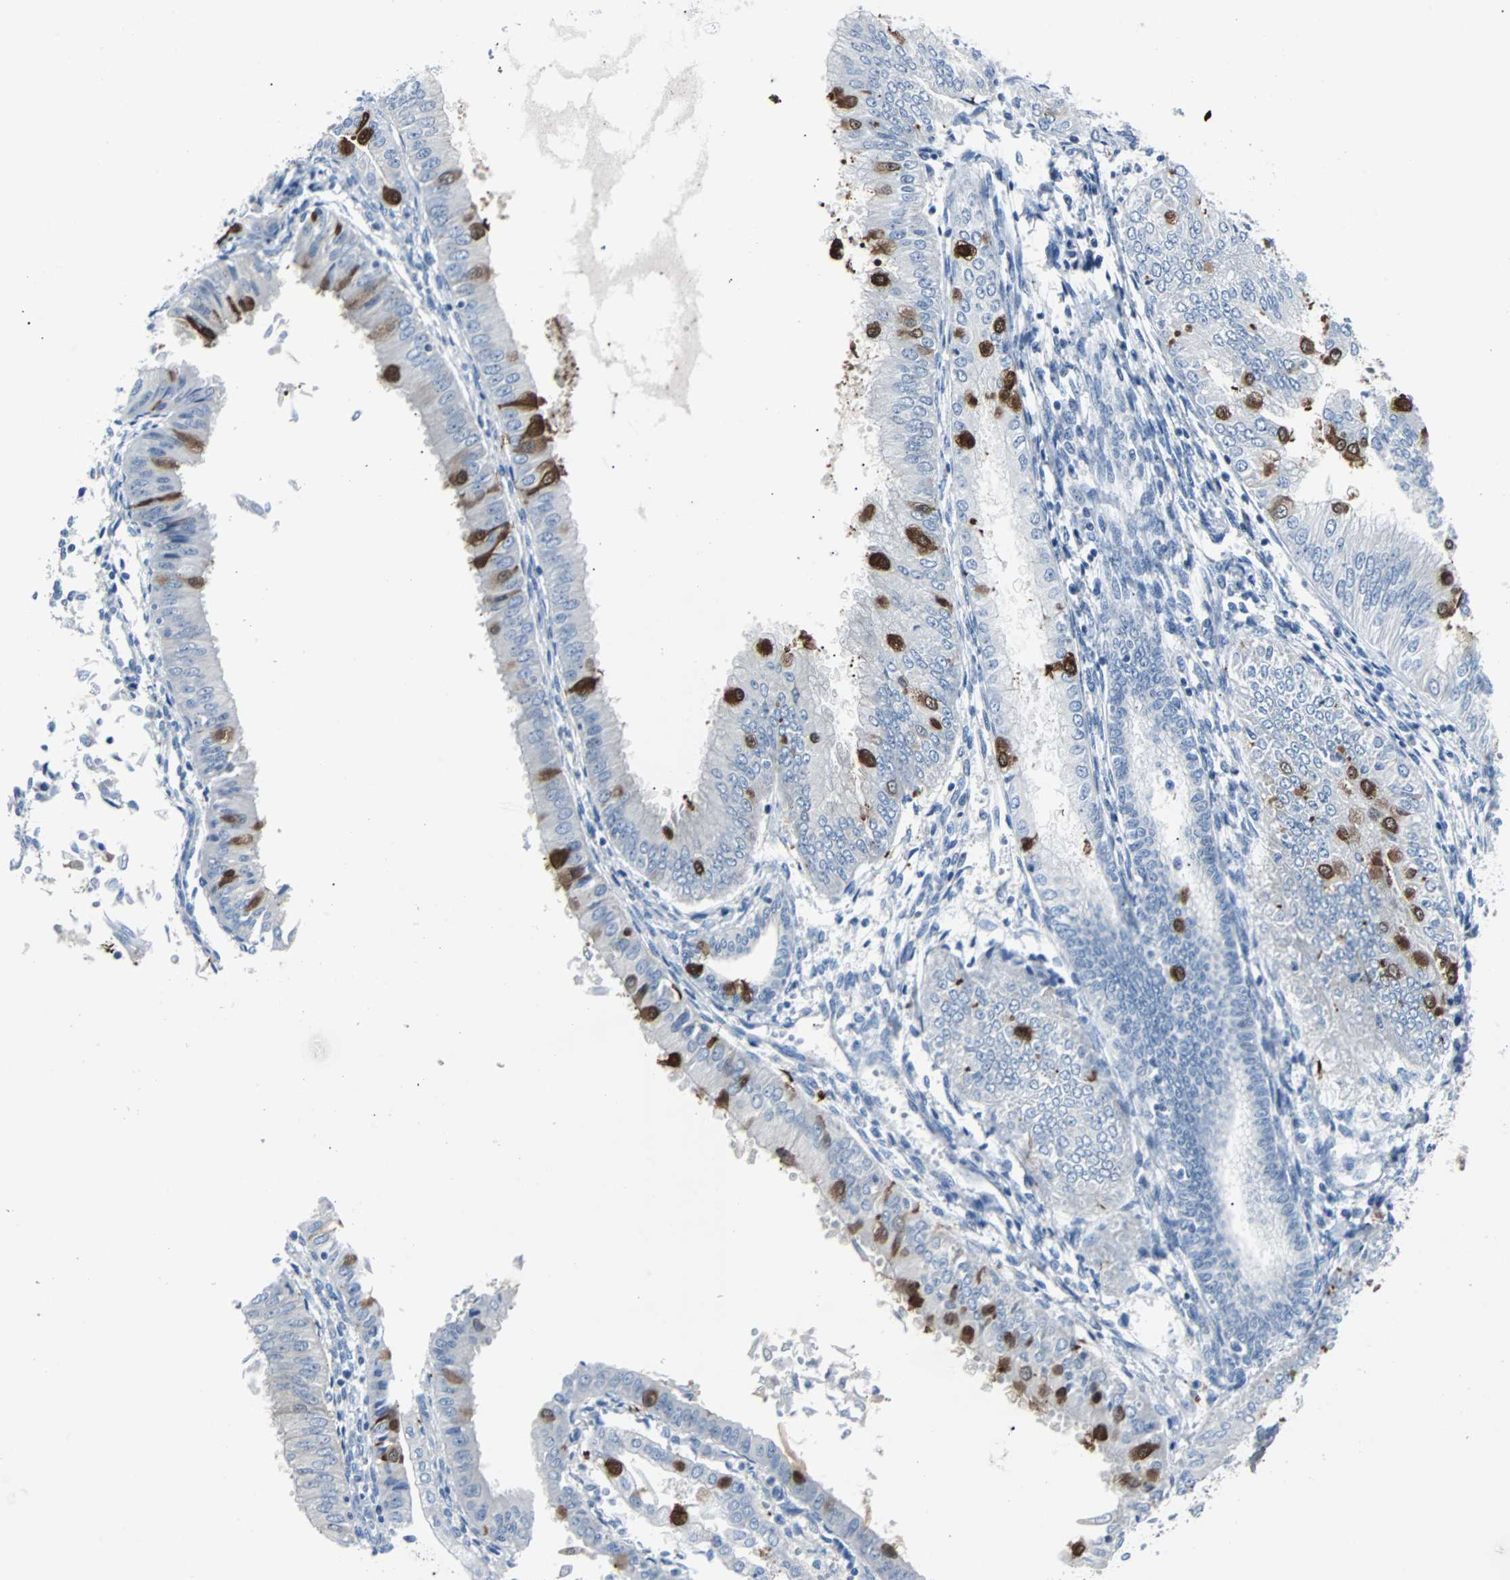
{"staining": {"intensity": "strong", "quantity": "<25%", "location": "cytoplasmic/membranous,nuclear"}, "tissue": "endometrial cancer", "cell_type": "Tumor cells", "image_type": "cancer", "snomed": [{"axis": "morphology", "description": "Adenocarcinoma, NOS"}, {"axis": "topography", "description": "Endometrium"}], "caption": "The image exhibits immunohistochemical staining of endometrial cancer. There is strong cytoplasmic/membranous and nuclear positivity is seen in about <25% of tumor cells.", "gene": "RASA1", "patient": {"sex": "female", "age": 53}}